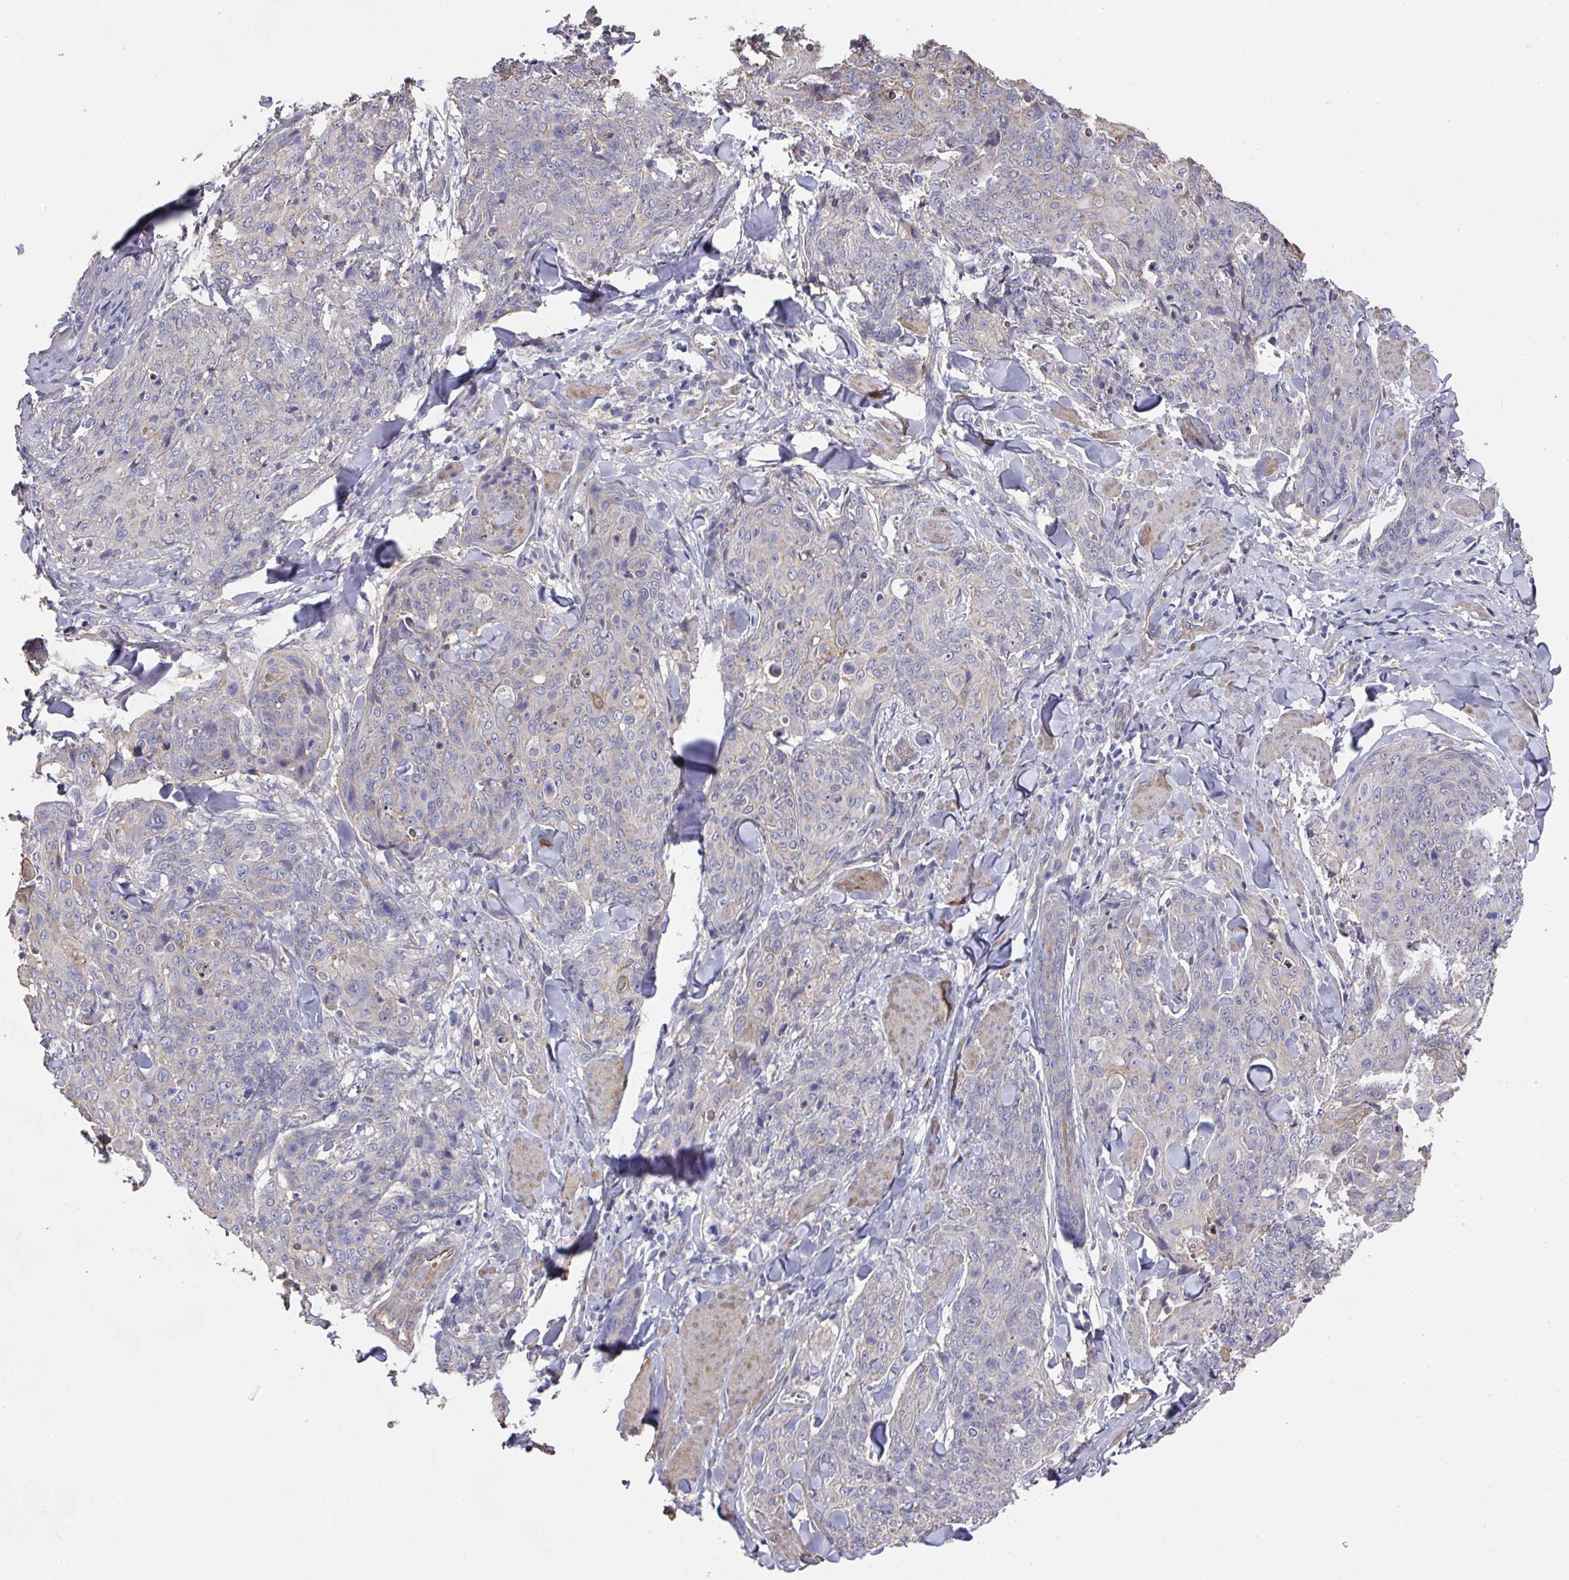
{"staining": {"intensity": "negative", "quantity": "none", "location": "none"}, "tissue": "skin cancer", "cell_type": "Tumor cells", "image_type": "cancer", "snomed": [{"axis": "morphology", "description": "Squamous cell carcinoma, NOS"}, {"axis": "topography", "description": "Skin"}, {"axis": "topography", "description": "Vulva"}], "caption": "High power microscopy histopathology image of an immunohistochemistry (IHC) photomicrograph of skin squamous cell carcinoma, revealing no significant expression in tumor cells.", "gene": "PRR5", "patient": {"sex": "female", "age": 85}}